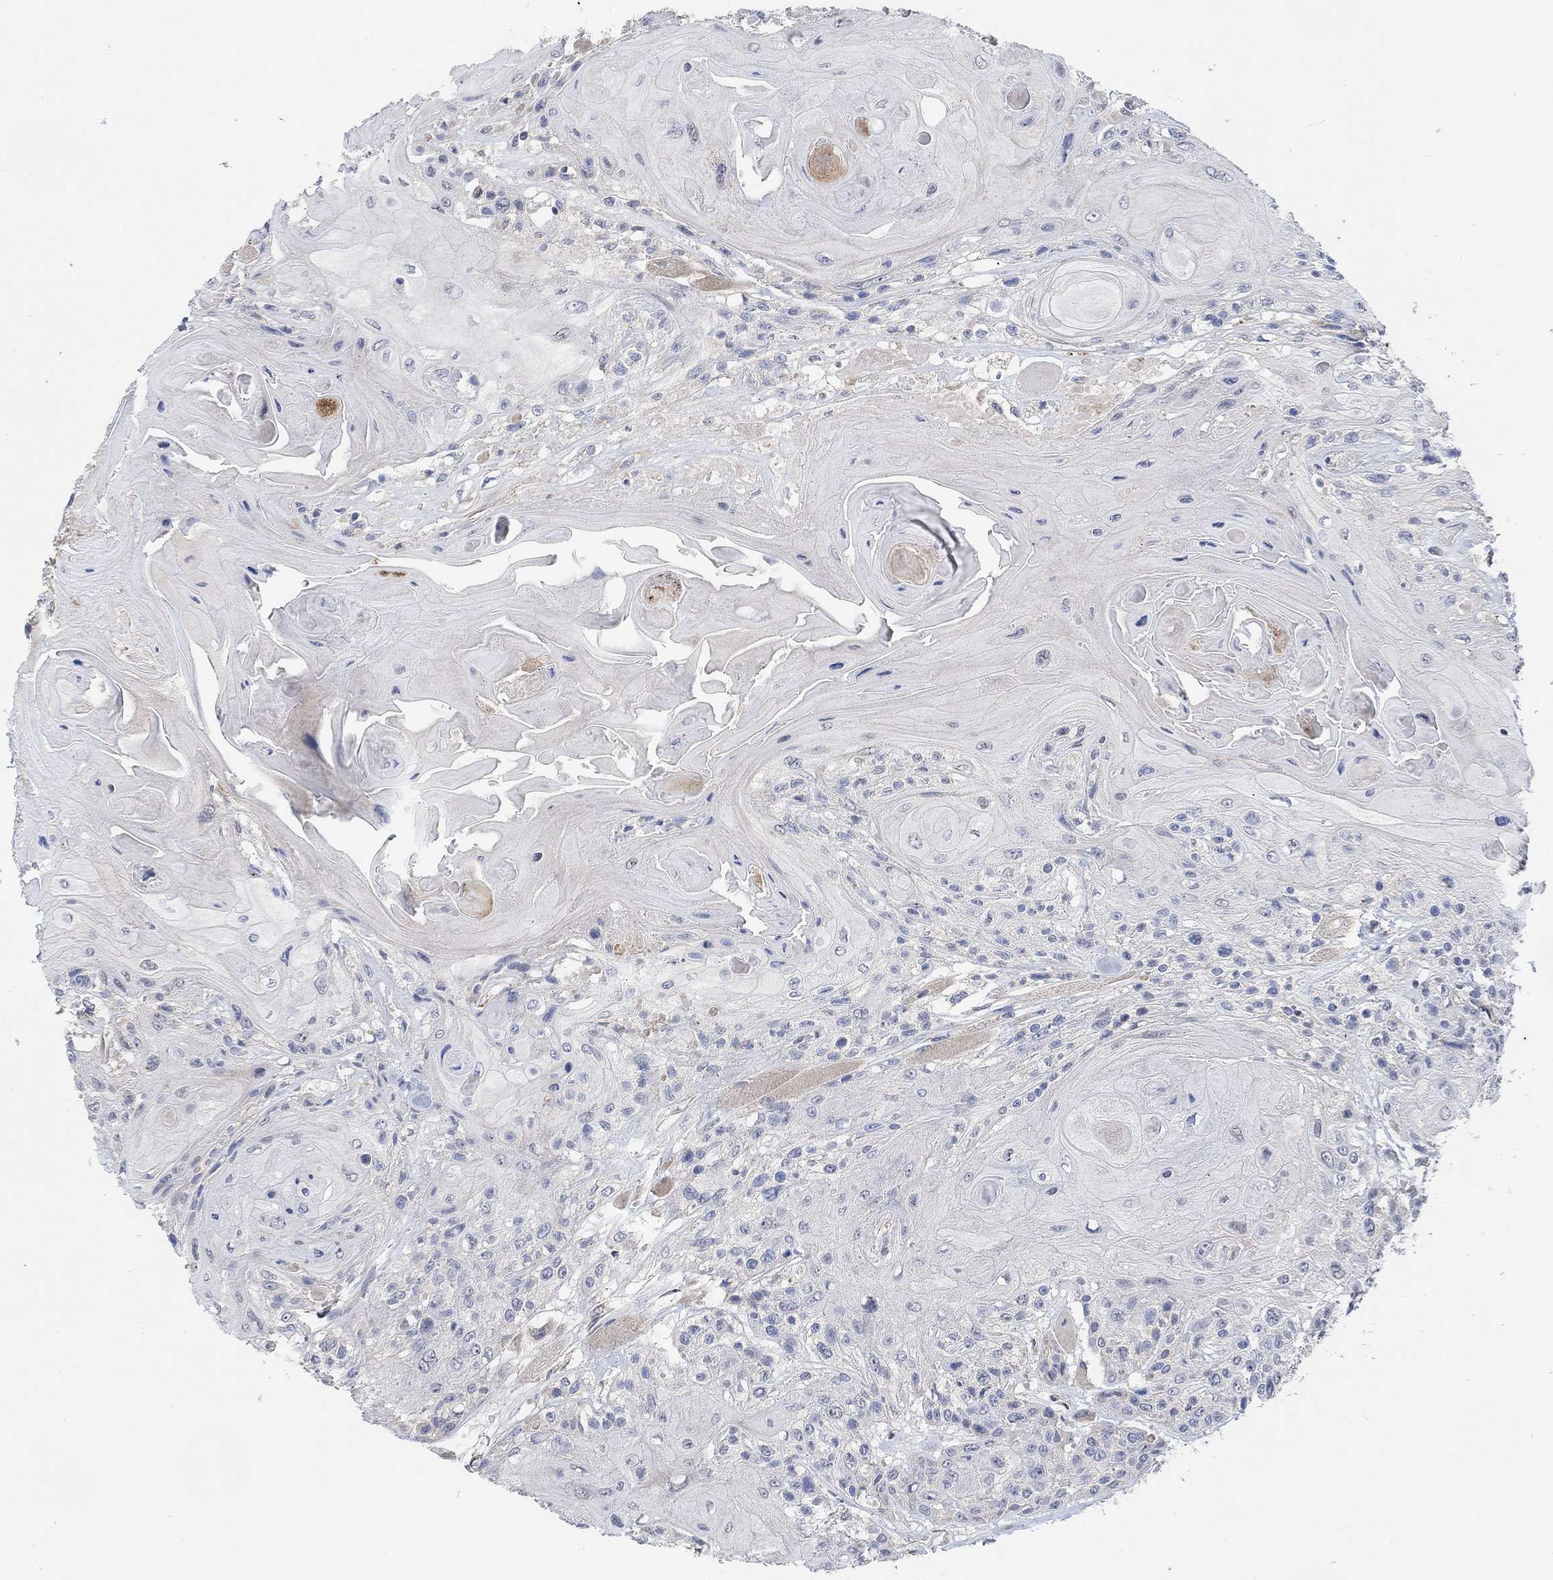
{"staining": {"intensity": "negative", "quantity": "none", "location": "none"}, "tissue": "head and neck cancer", "cell_type": "Tumor cells", "image_type": "cancer", "snomed": [{"axis": "morphology", "description": "Squamous cell carcinoma, NOS"}, {"axis": "topography", "description": "Head-Neck"}], "caption": "Photomicrograph shows no significant protein expression in tumor cells of head and neck cancer (squamous cell carcinoma).", "gene": "HCRTR1", "patient": {"sex": "female", "age": 59}}